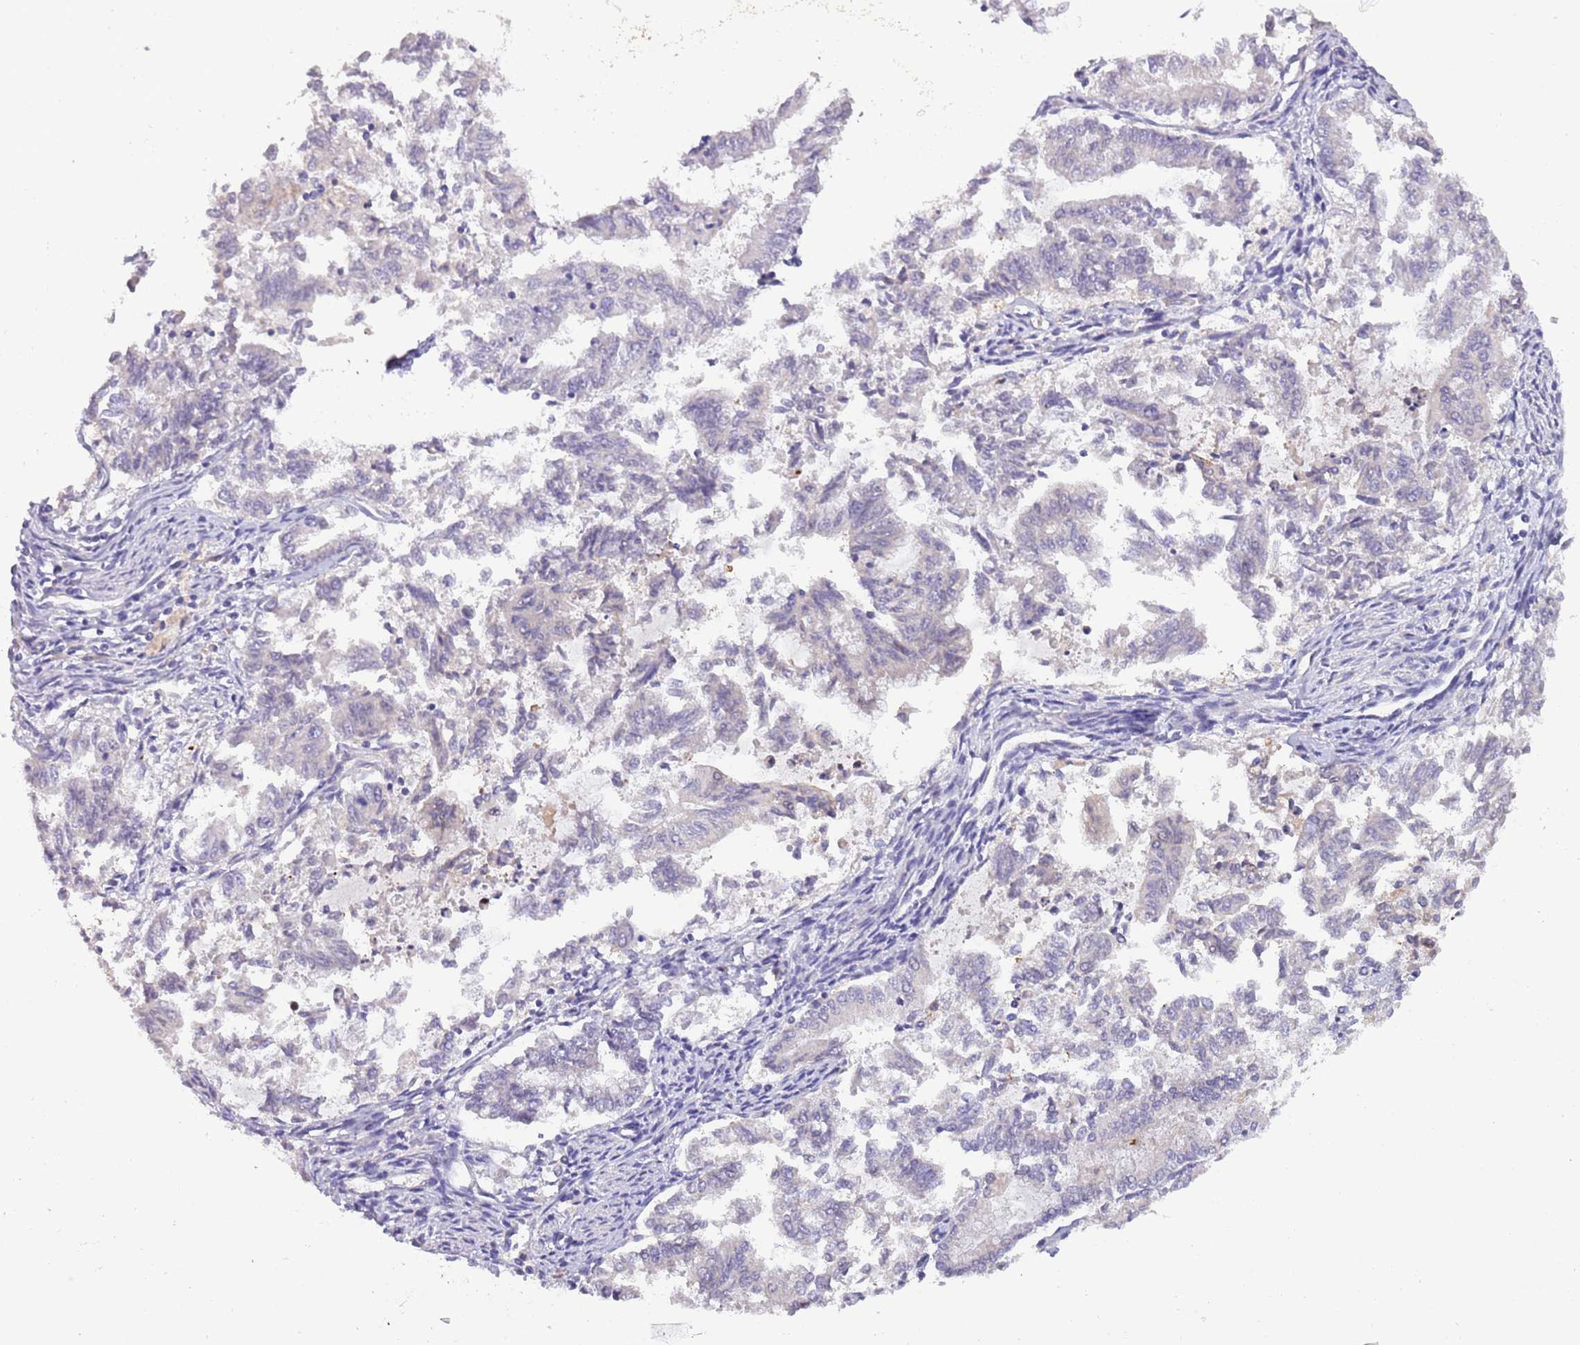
{"staining": {"intensity": "negative", "quantity": "none", "location": "none"}, "tissue": "endometrial cancer", "cell_type": "Tumor cells", "image_type": "cancer", "snomed": [{"axis": "morphology", "description": "Adenocarcinoma, NOS"}, {"axis": "topography", "description": "Endometrium"}], "caption": "Tumor cells show no significant protein positivity in adenocarcinoma (endometrial).", "gene": "ZNF658", "patient": {"sex": "female", "age": 79}}